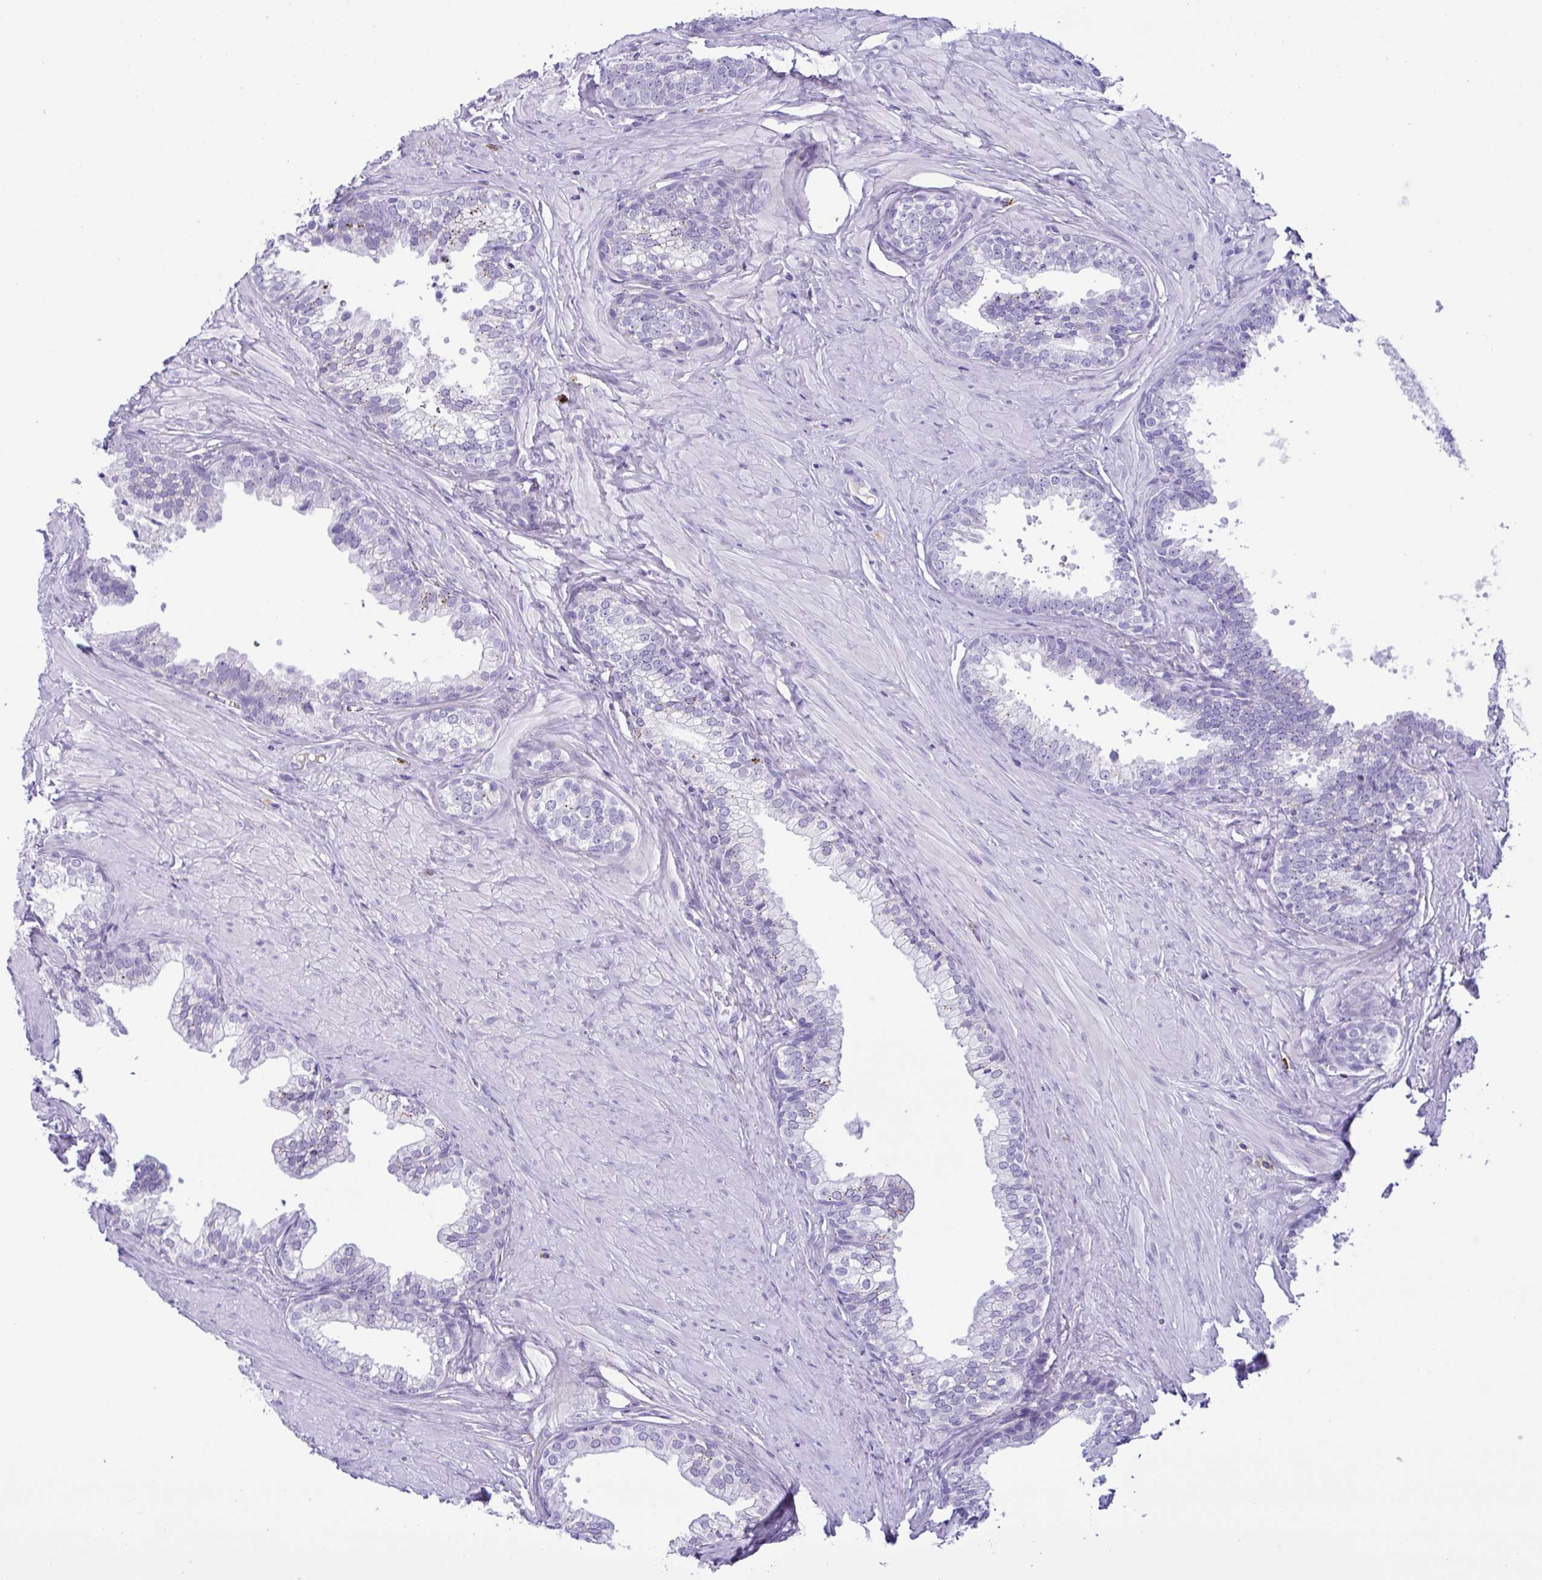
{"staining": {"intensity": "moderate", "quantity": "25%-75%", "location": "cytoplasmic/membranous"}, "tissue": "prostate", "cell_type": "Glandular cells", "image_type": "normal", "snomed": [{"axis": "morphology", "description": "Normal tissue, NOS"}, {"axis": "topography", "description": "Prostate"}, {"axis": "topography", "description": "Peripheral nerve tissue"}], "caption": "Protein expression analysis of unremarkable prostate exhibits moderate cytoplasmic/membranous expression in approximately 25%-75% of glandular cells.", "gene": "SREBF1", "patient": {"sex": "male", "age": 55}}